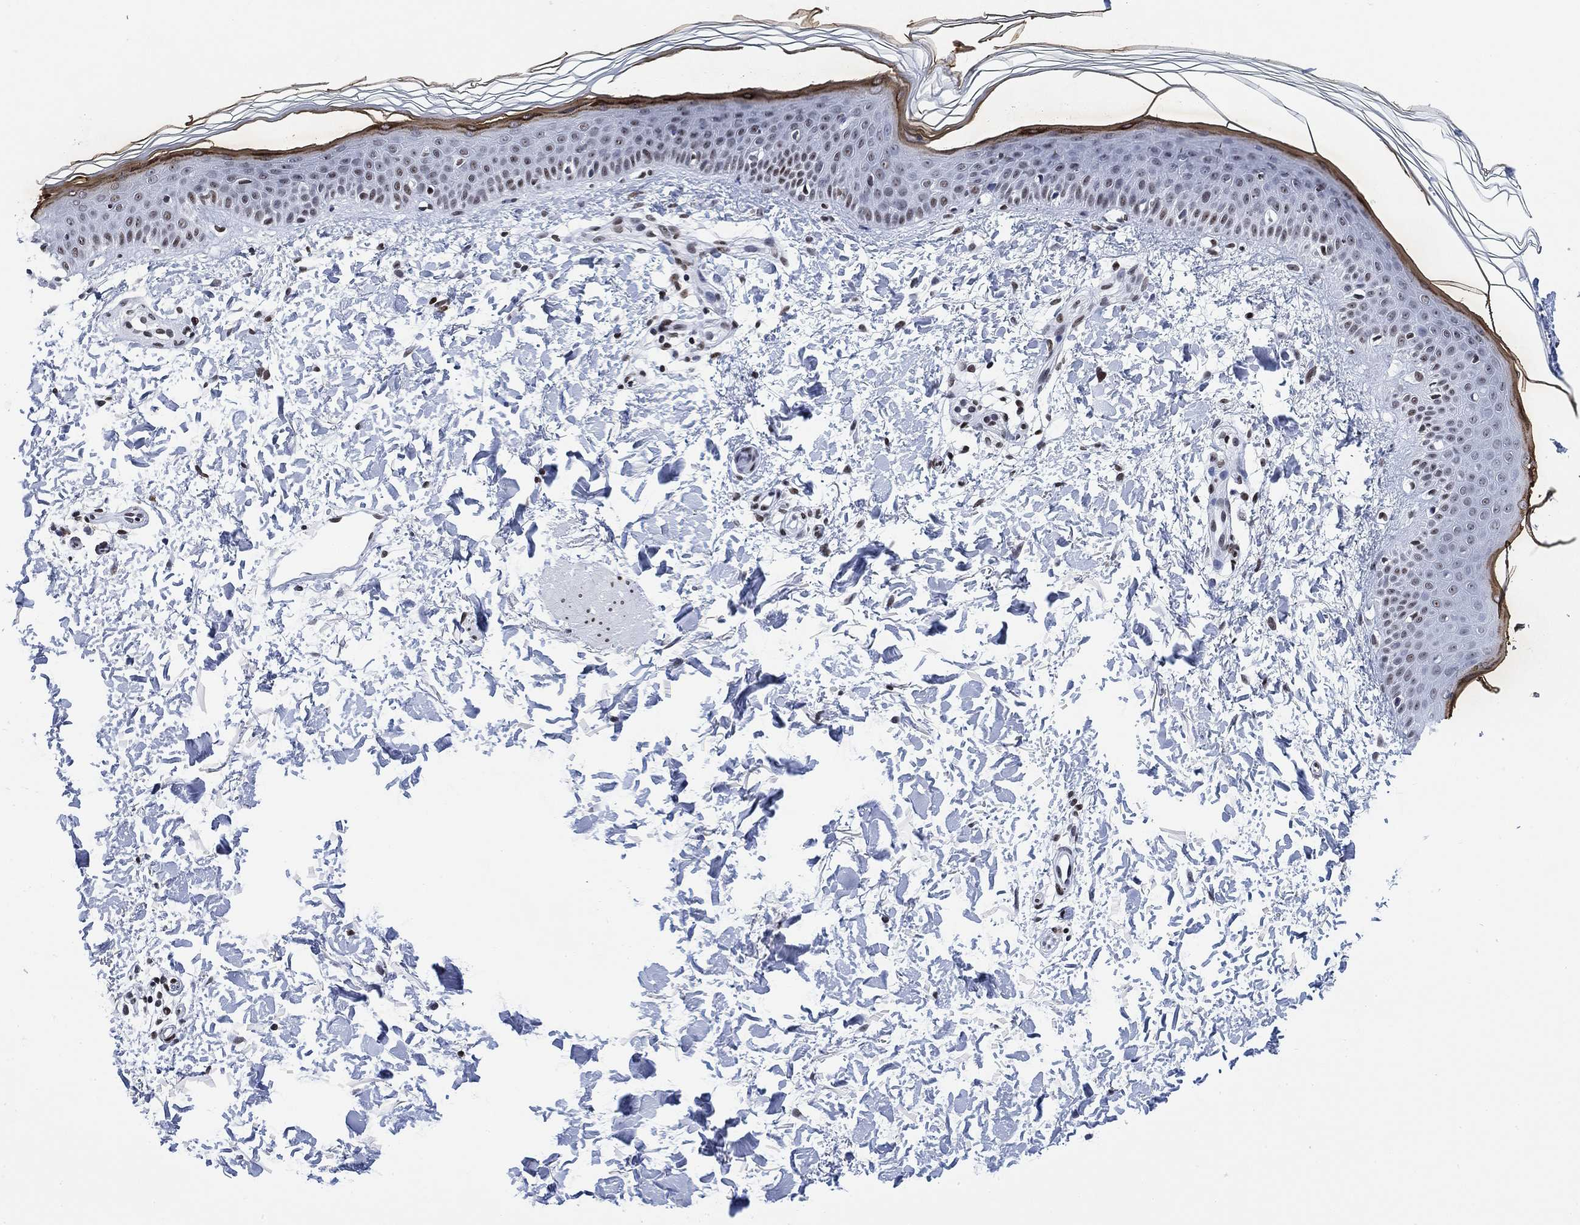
{"staining": {"intensity": "negative", "quantity": "none", "location": "none"}, "tissue": "skin", "cell_type": "Fibroblasts", "image_type": "normal", "snomed": [{"axis": "morphology", "description": "Normal tissue, NOS"}, {"axis": "topography", "description": "Skin"}], "caption": "Immunohistochemistry (IHC) of unremarkable human skin reveals no positivity in fibroblasts.", "gene": "H1", "patient": {"sex": "female", "age": 62}}